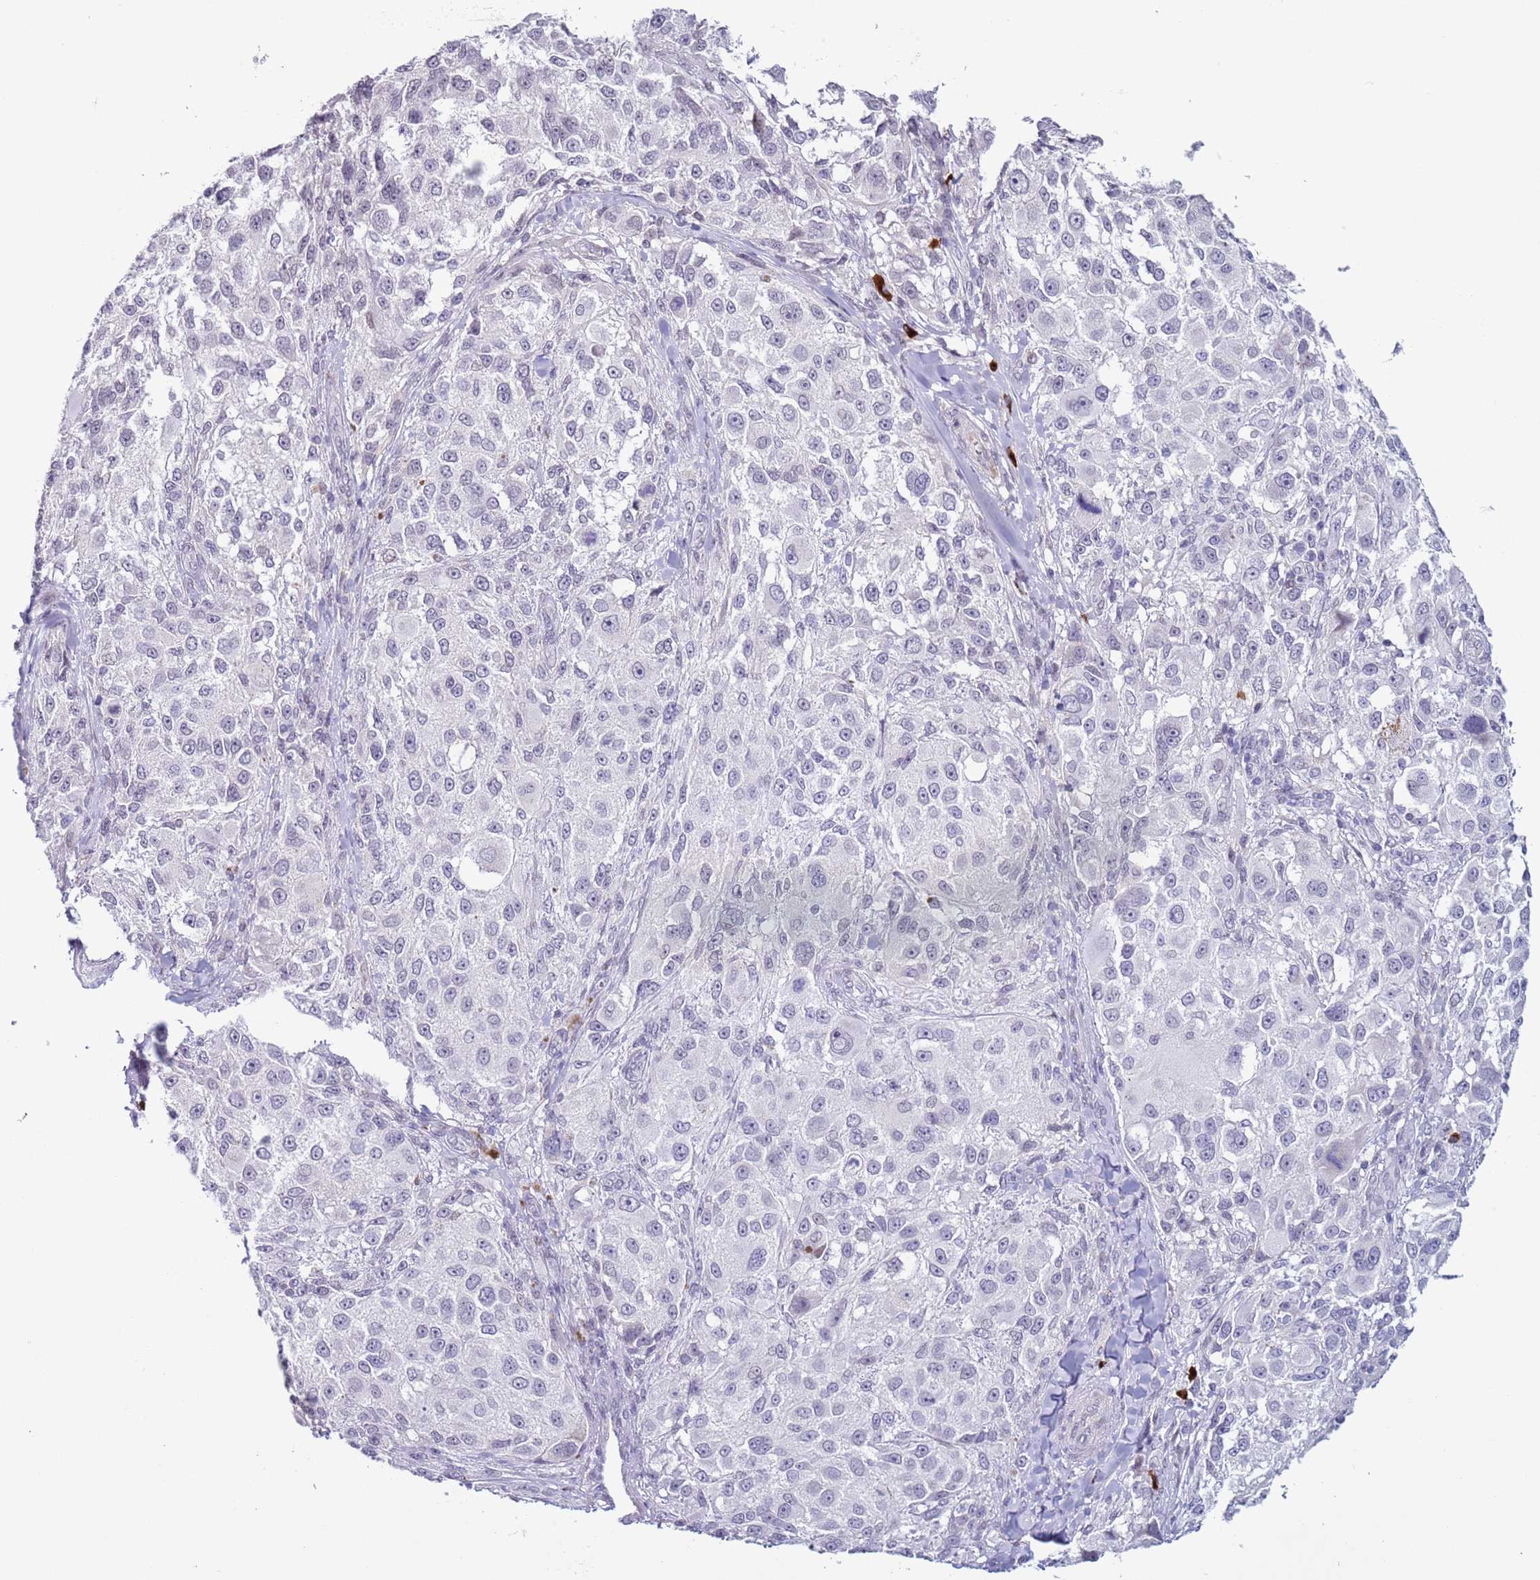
{"staining": {"intensity": "negative", "quantity": "none", "location": "none"}, "tissue": "melanoma", "cell_type": "Tumor cells", "image_type": "cancer", "snomed": [{"axis": "morphology", "description": "Normal morphology"}, {"axis": "morphology", "description": "Malignant melanoma, NOS"}, {"axis": "topography", "description": "Skin"}], "caption": "IHC micrograph of human malignant melanoma stained for a protein (brown), which displays no staining in tumor cells. Nuclei are stained in blue.", "gene": "NPAP1", "patient": {"sex": "female", "age": 72}}